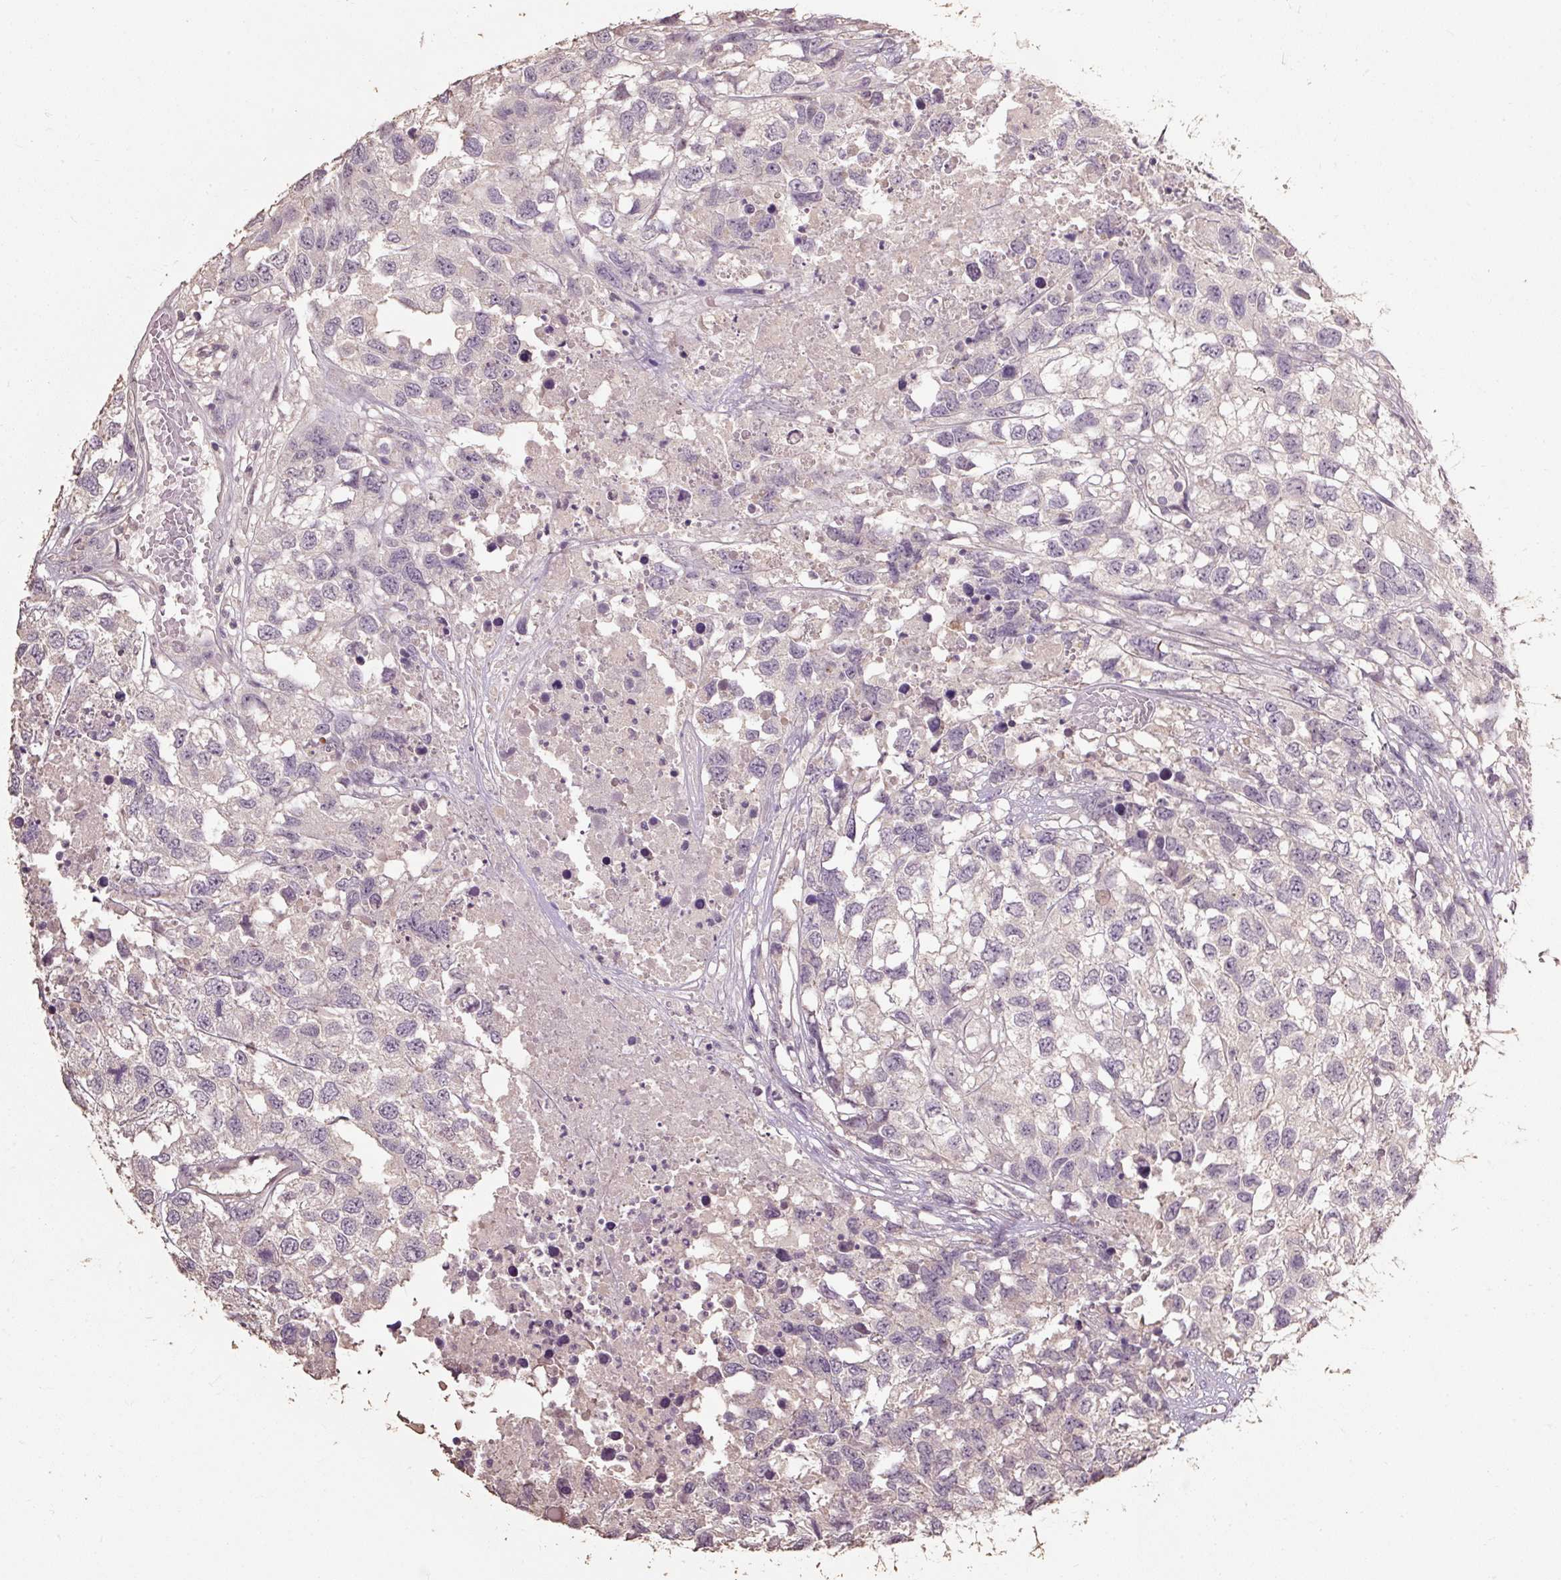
{"staining": {"intensity": "negative", "quantity": "none", "location": "none"}, "tissue": "testis cancer", "cell_type": "Tumor cells", "image_type": "cancer", "snomed": [{"axis": "morphology", "description": "Carcinoma, Embryonal, NOS"}, {"axis": "topography", "description": "Testis"}], "caption": "IHC photomicrograph of testis embryonal carcinoma stained for a protein (brown), which exhibits no staining in tumor cells.", "gene": "CFAP65", "patient": {"sex": "male", "age": 83}}